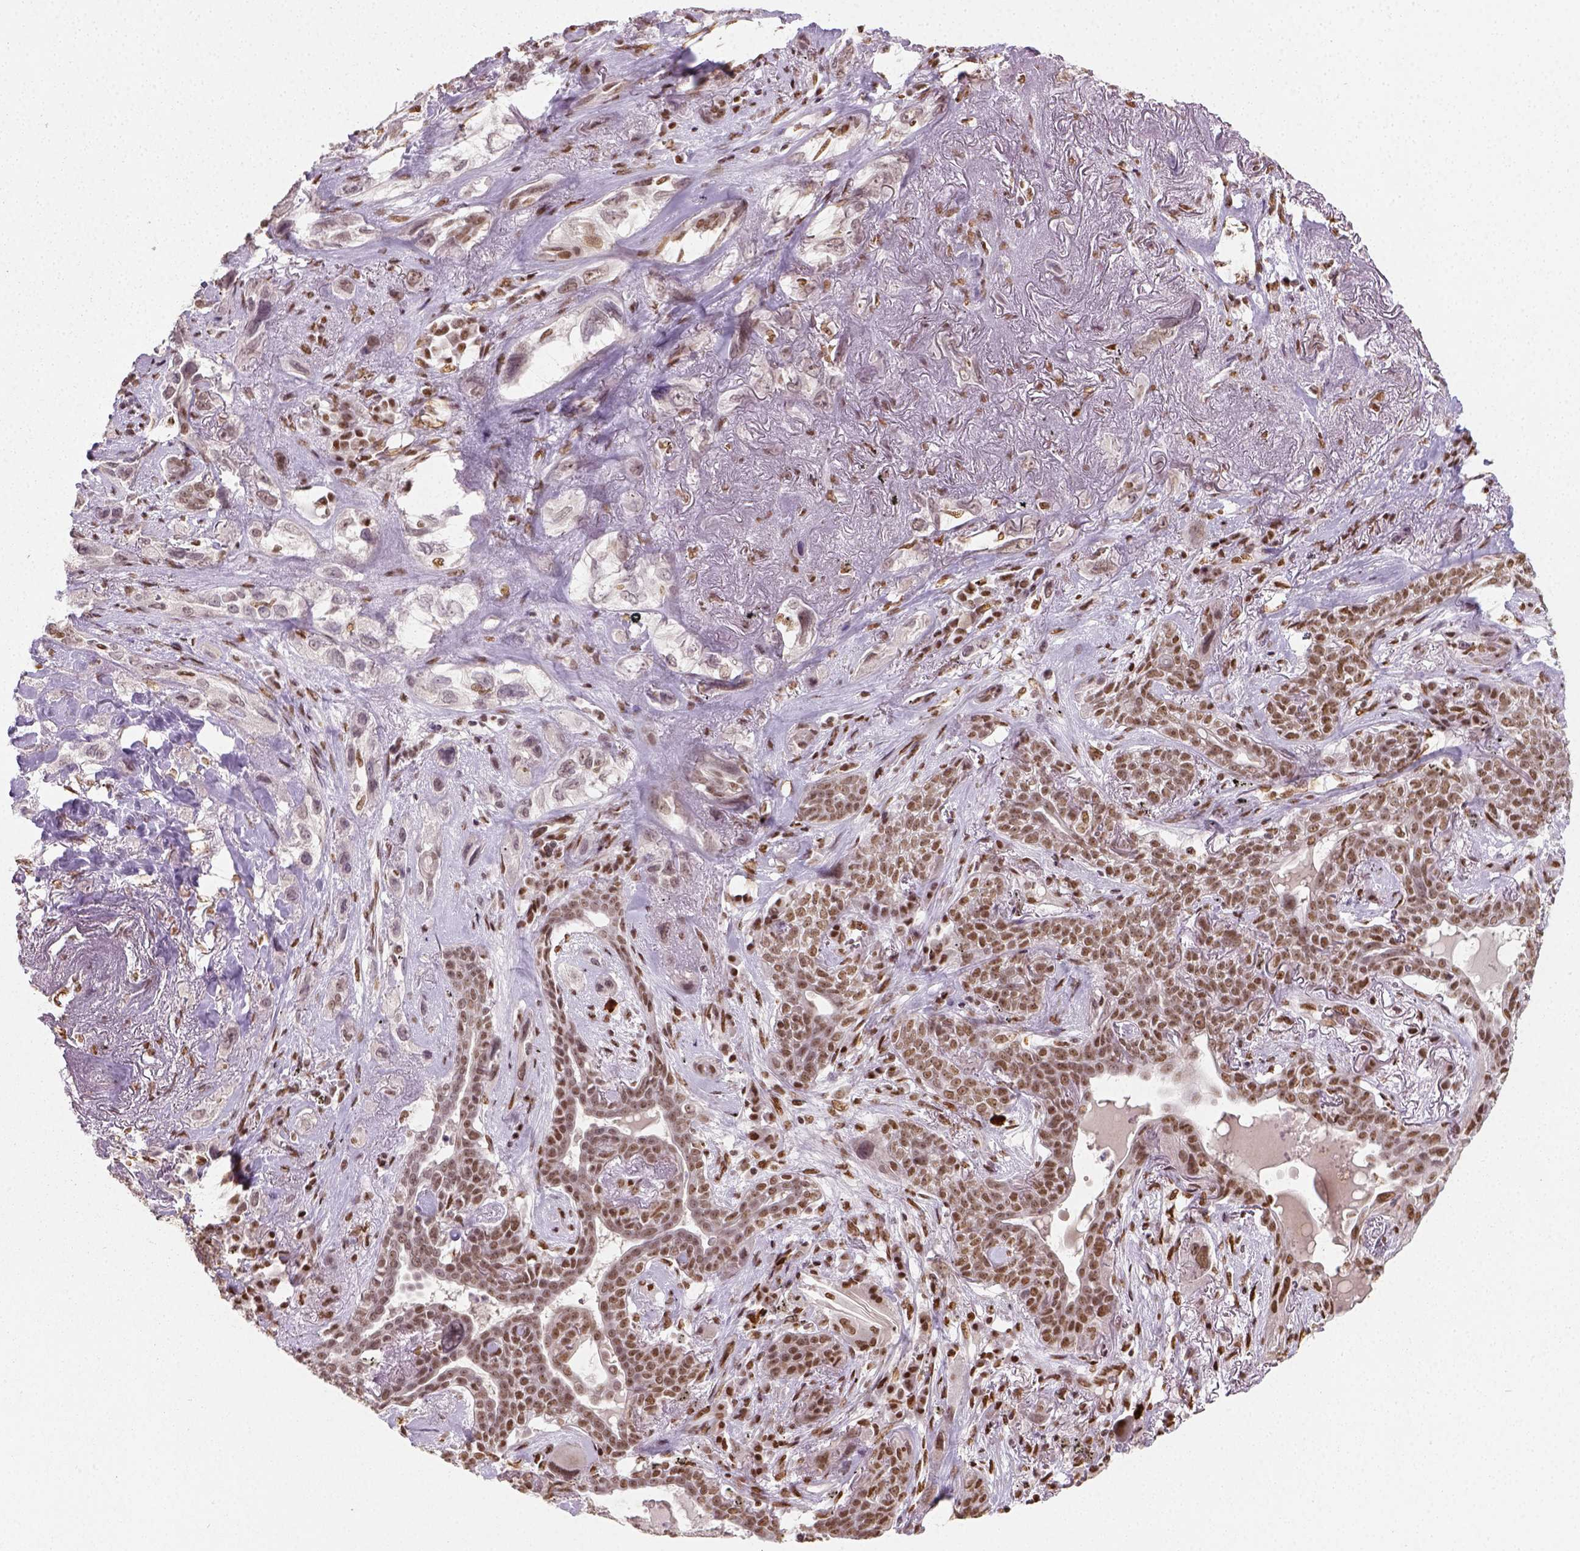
{"staining": {"intensity": "moderate", "quantity": ">75%", "location": "nuclear"}, "tissue": "lung cancer", "cell_type": "Tumor cells", "image_type": "cancer", "snomed": [{"axis": "morphology", "description": "Squamous cell carcinoma, NOS"}, {"axis": "topography", "description": "Lung"}], "caption": "Immunohistochemistry histopathology image of neoplastic tissue: human lung squamous cell carcinoma stained using immunohistochemistry (IHC) demonstrates medium levels of moderate protein expression localized specifically in the nuclear of tumor cells, appearing as a nuclear brown color.", "gene": "FANCE", "patient": {"sex": "female", "age": 70}}